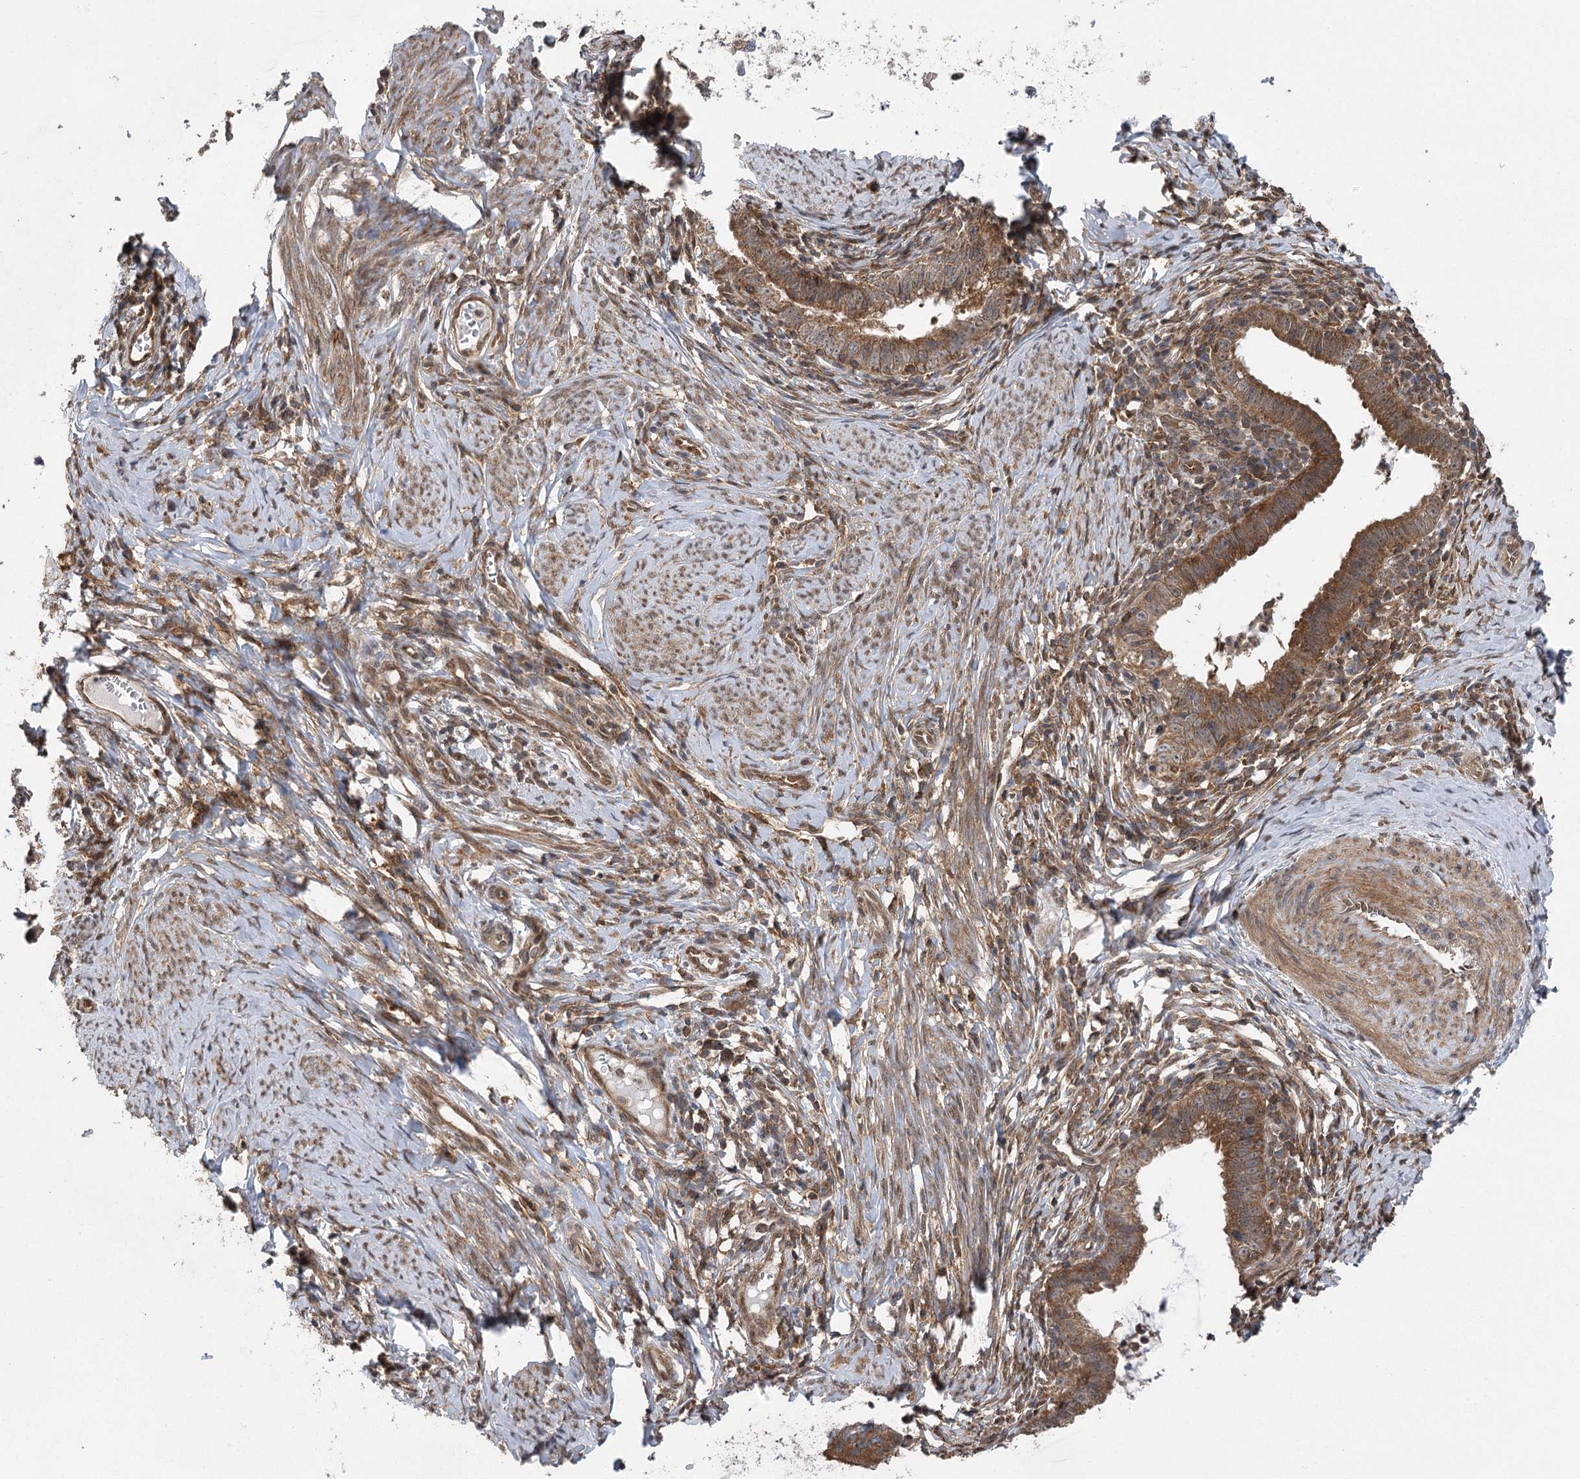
{"staining": {"intensity": "moderate", "quantity": ">75%", "location": "cytoplasmic/membranous"}, "tissue": "cervical cancer", "cell_type": "Tumor cells", "image_type": "cancer", "snomed": [{"axis": "morphology", "description": "Adenocarcinoma, NOS"}, {"axis": "topography", "description": "Cervix"}], "caption": "A medium amount of moderate cytoplasmic/membranous expression is present in about >75% of tumor cells in cervical adenocarcinoma tissue.", "gene": "C12orf4", "patient": {"sex": "female", "age": 36}}